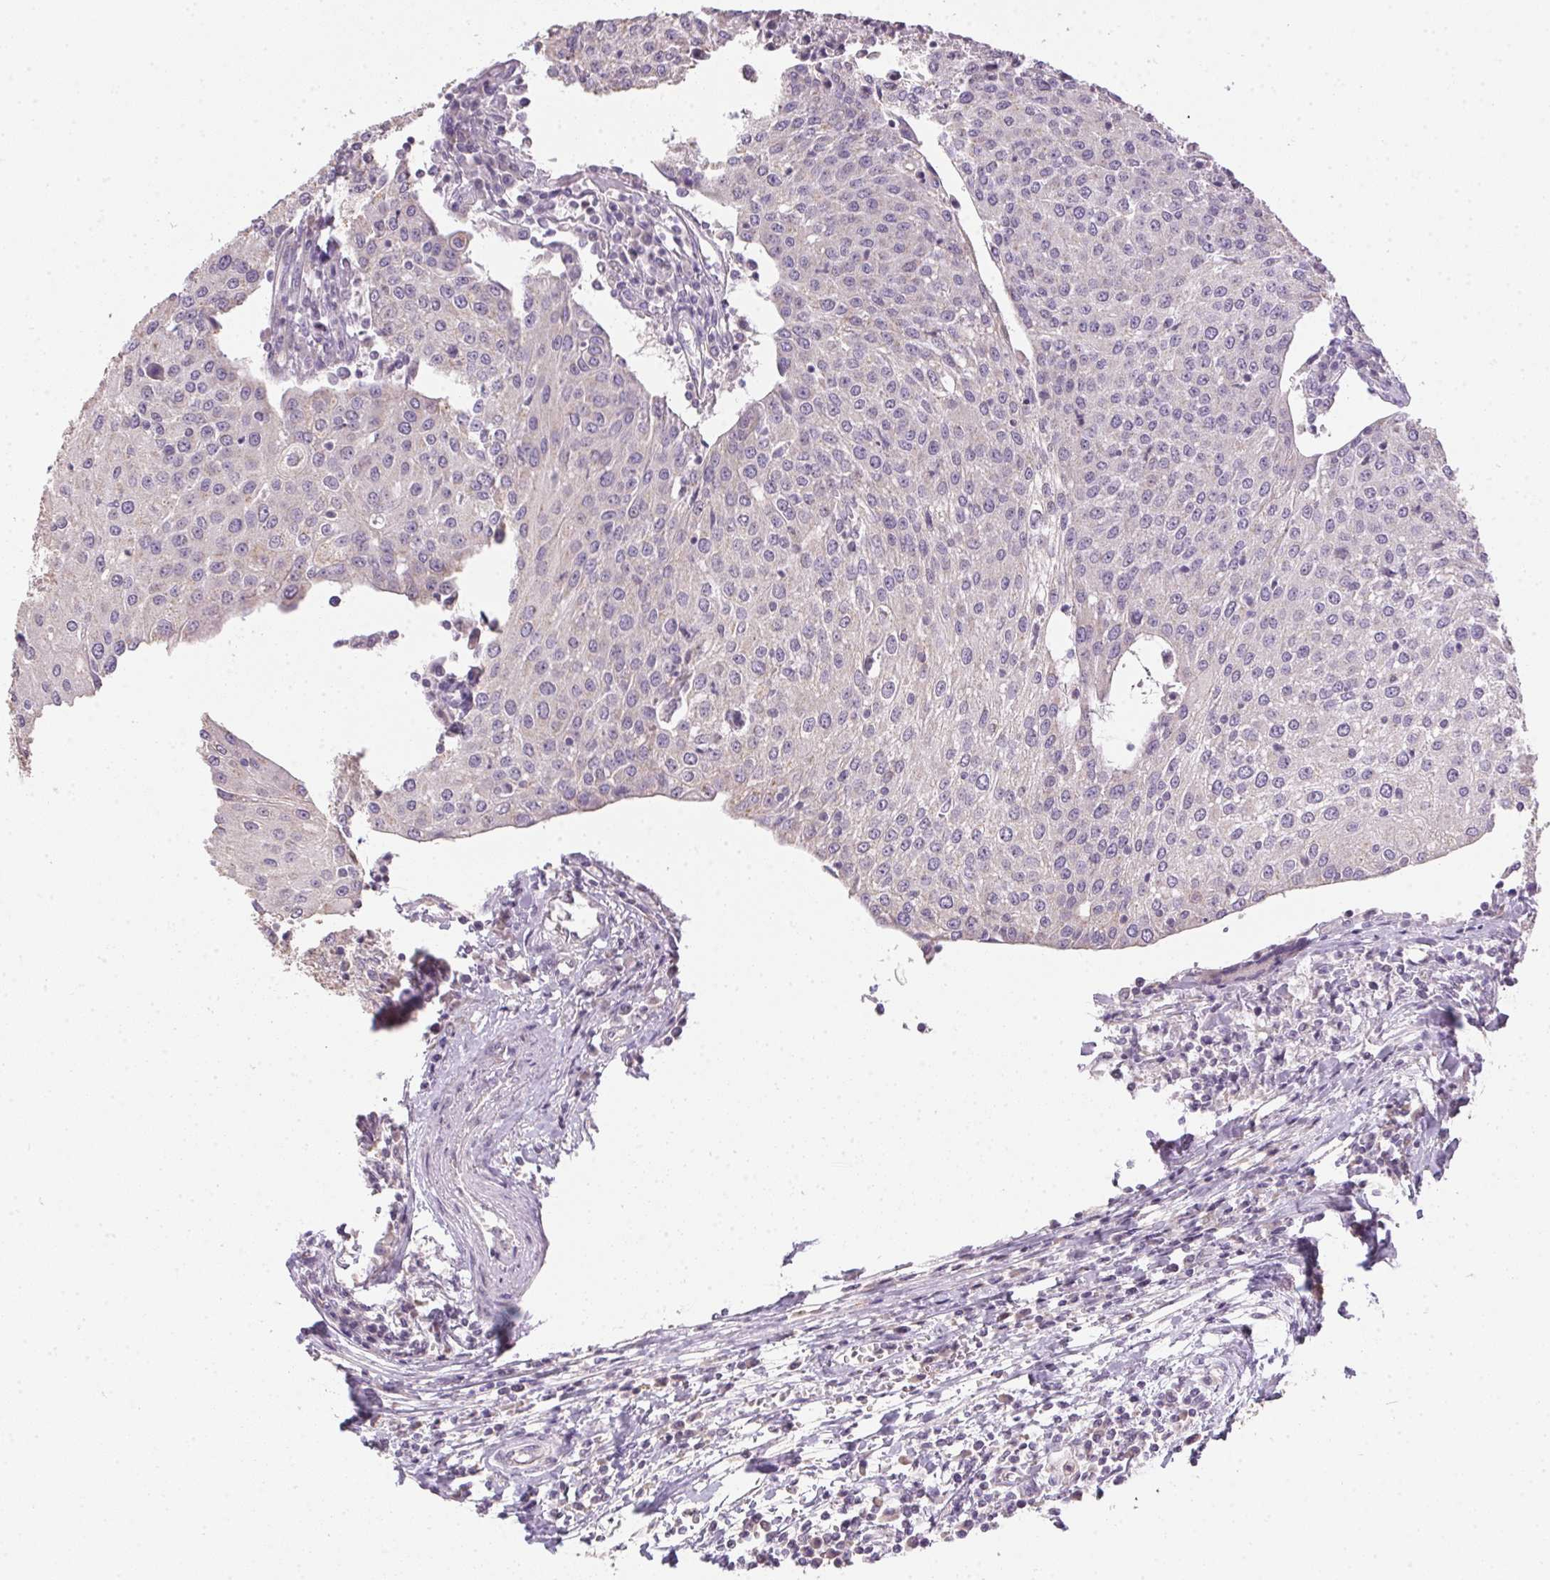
{"staining": {"intensity": "negative", "quantity": "none", "location": "none"}, "tissue": "urothelial cancer", "cell_type": "Tumor cells", "image_type": "cancer", "snomed": [{"axis": "morphology", "description": "Urothelial carcinoma, High grade"}, {"axis": "topography", "description": "Urinary bladder"}], "caption": "This is an IHC image of human urothelial cancer. There is no positivity in tumor cells.", "gene": "SPACA9", "patient": {"sex": "female", "age": 85}}